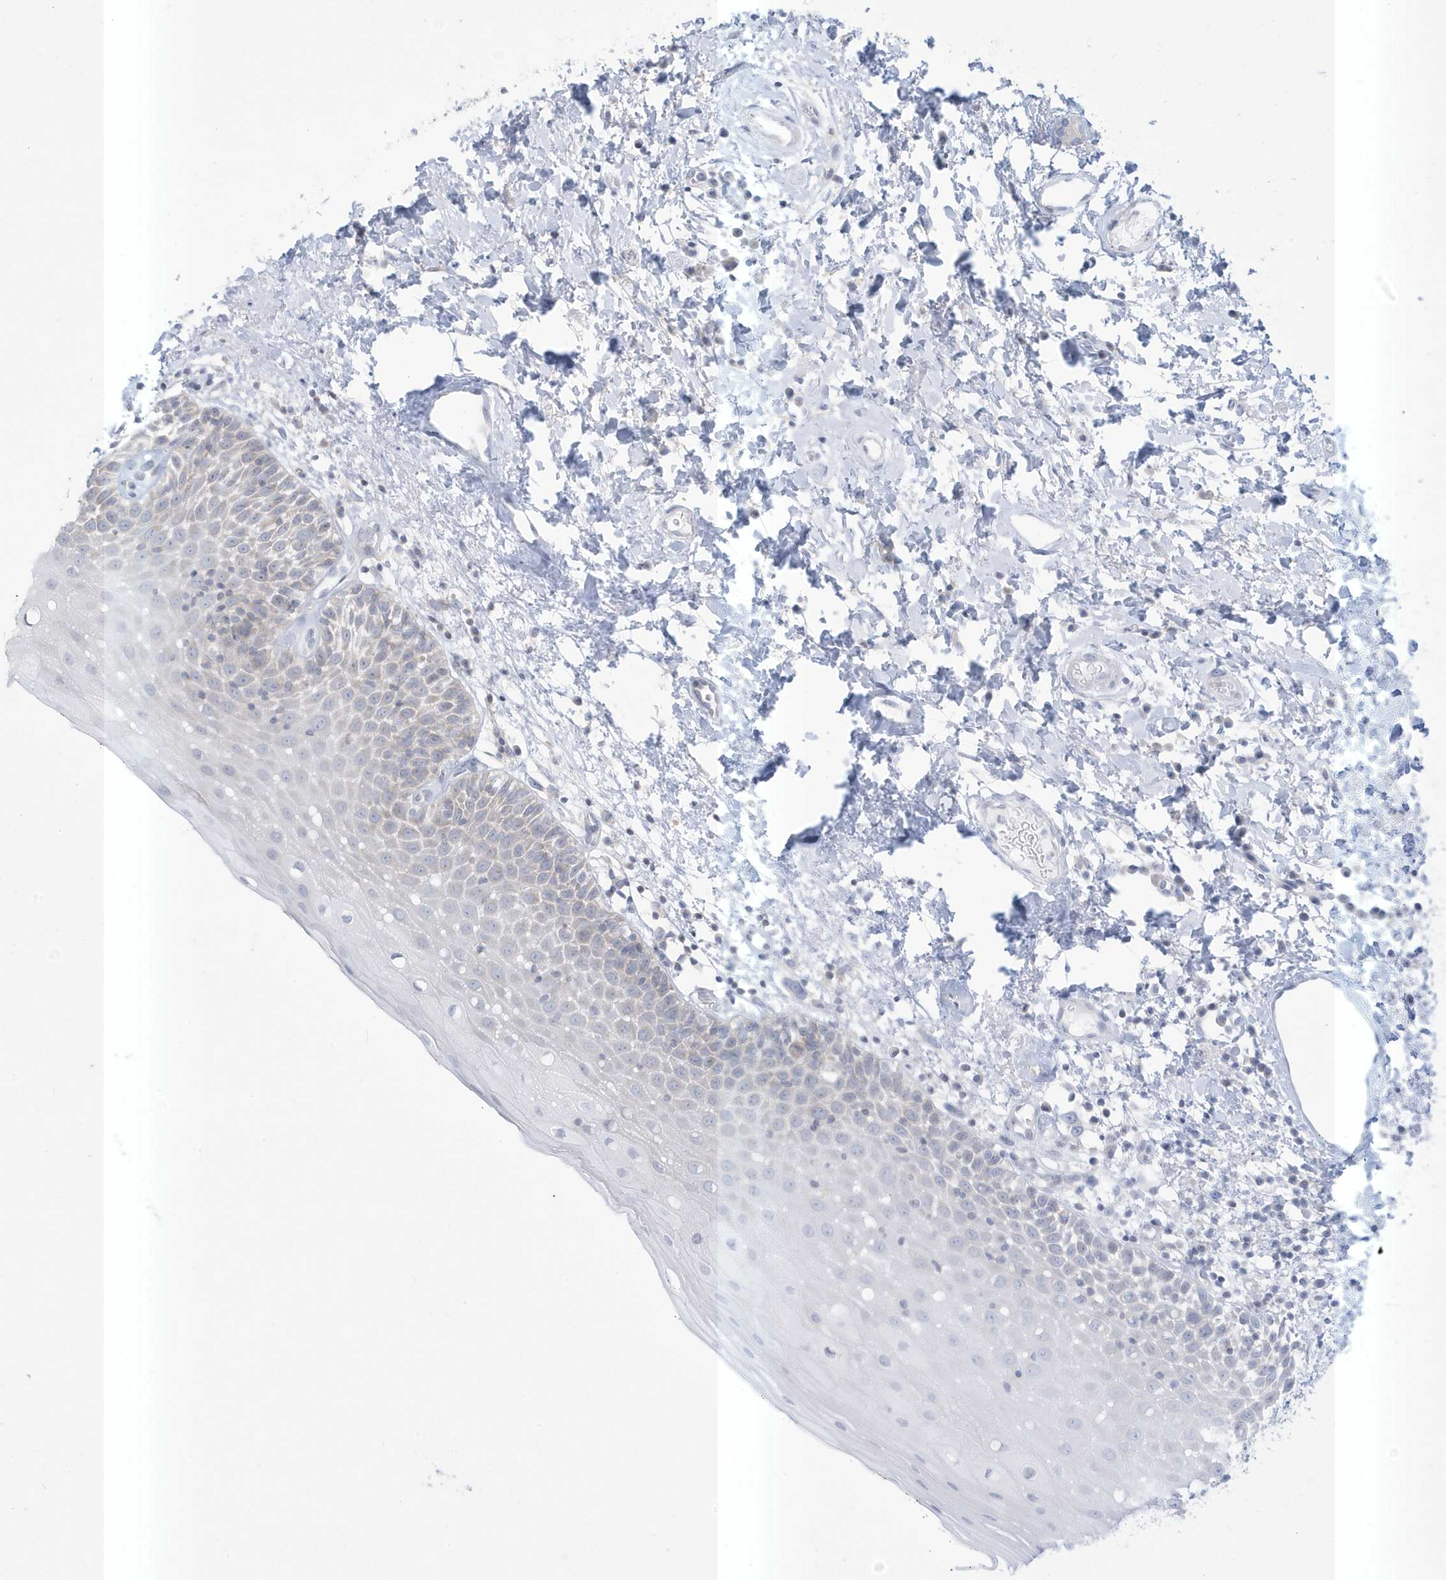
{"staining": {"intensity": "negative", "quantity": "none", "location": "none"}, "tissue": "oral mucosa", "cell_type": "Squamous epithelial cells", "image_type": "normal", "snomed": [{"axis": "morphology", "description": "Normal tissue, NOS"}, {"axis": "topography", "description": "Oral tissue"}], "caption": "Immunohistochemistry histopathology image of normal oral mucosa stained for a protein (brown), which demonstrates no positivity in squamous epithelial cells.", "gene": "SLAMF9", "patient": {"sex": "male", "age": 74}}